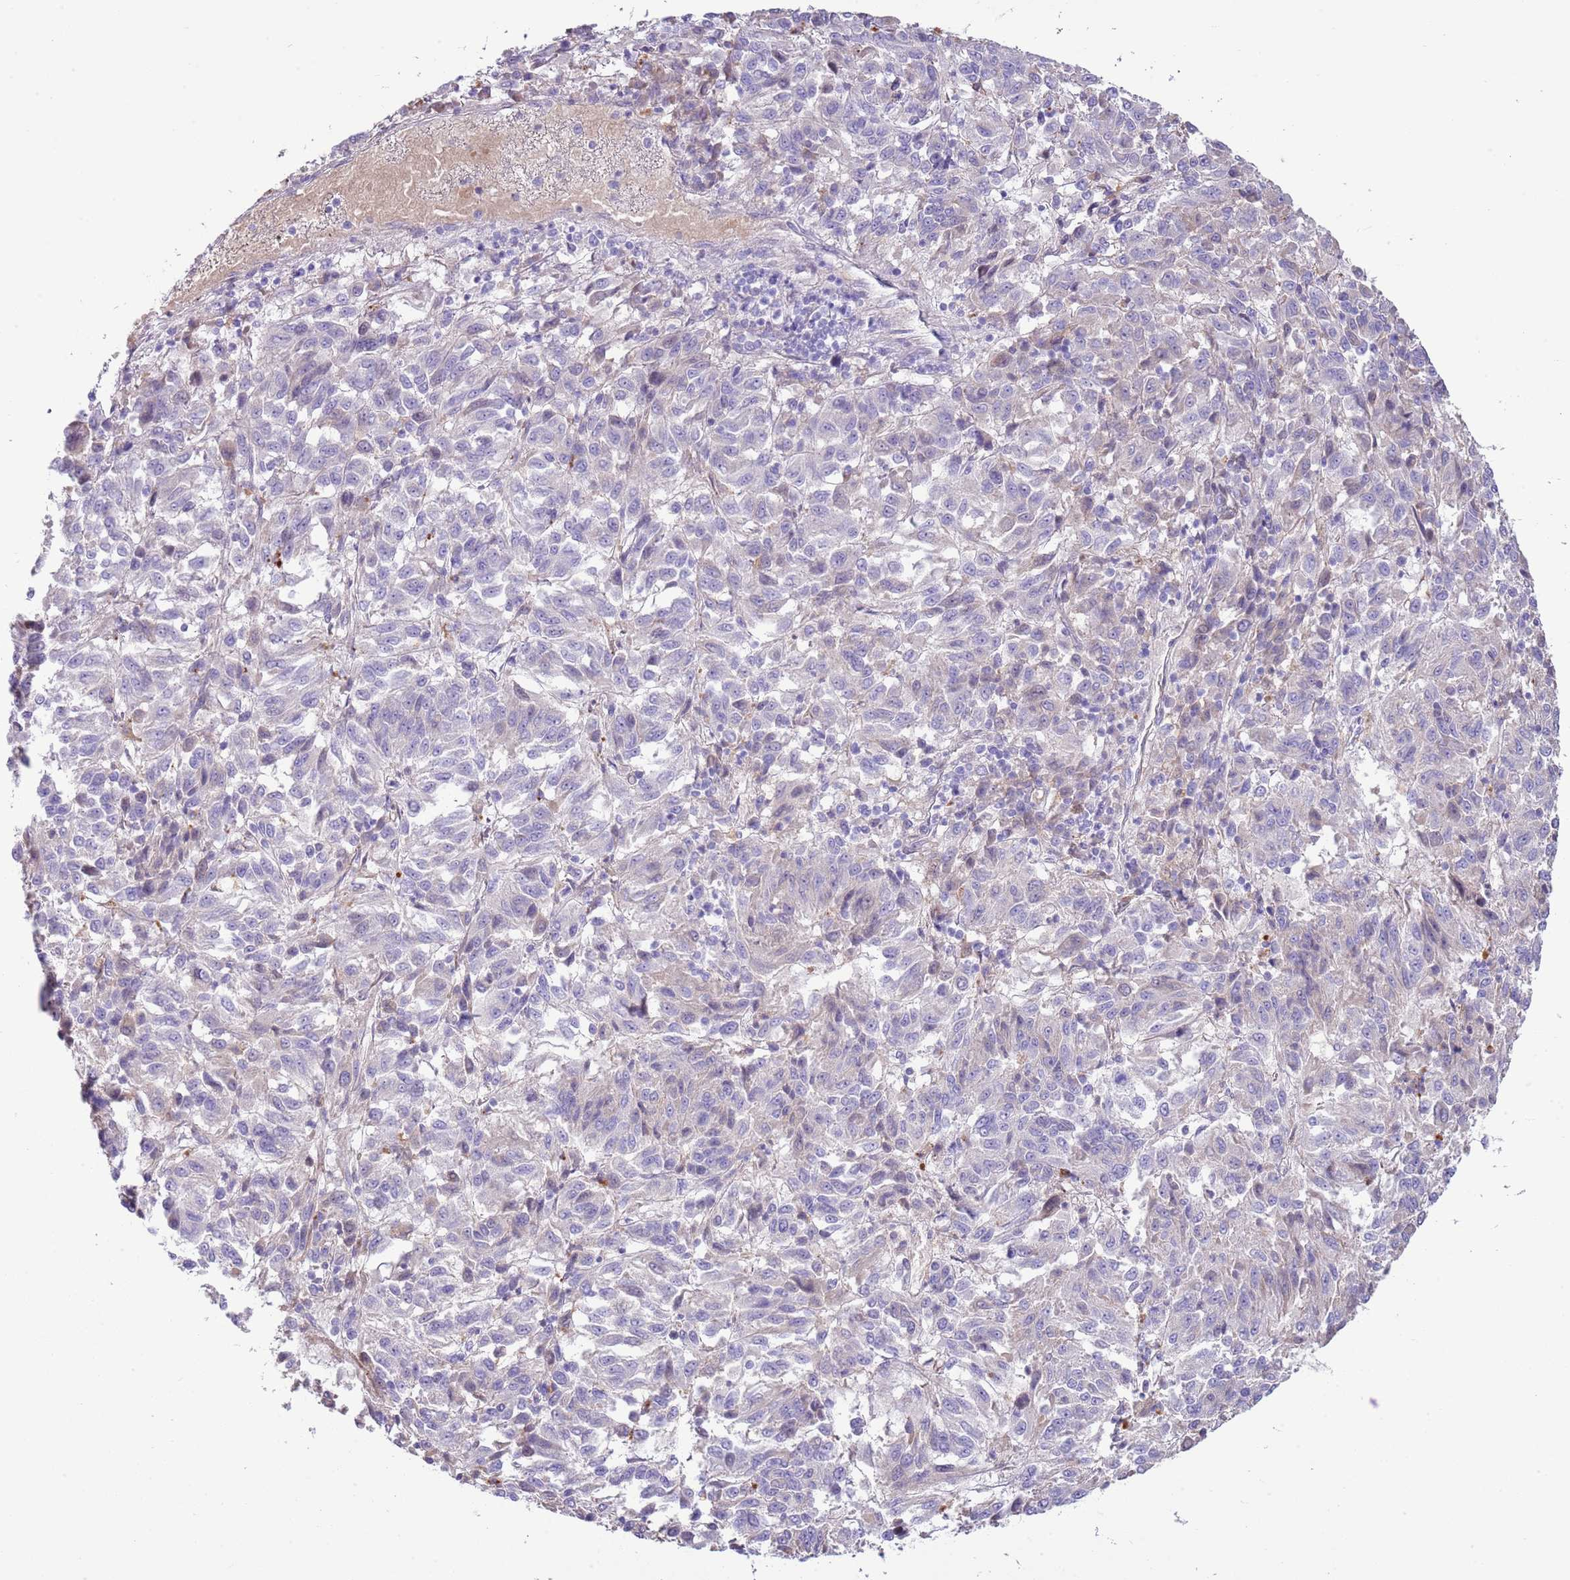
{"staining": {"intensity": "negative", "quantity": "none", "location": "none"}, "tissue": "melanoma", "cell_type": "Tumor cells", "image_type": "cancer", "snomed": [{"axis": "morphology", "description": "Malignant melanoma, Metastatic site"}, {"axis": "topography", "description": "Lung"}], "caption": "Histopathology image shows no significant protein staining in tumor cells of melanoma. The staining was performed using DAB to visualize the protein expression in brown, while the nuclei were stained in blue with hematoxylin (Magnification: 20x).", "gene": "ABHD17C", "patient": {"sex": "male", "age": 64}}